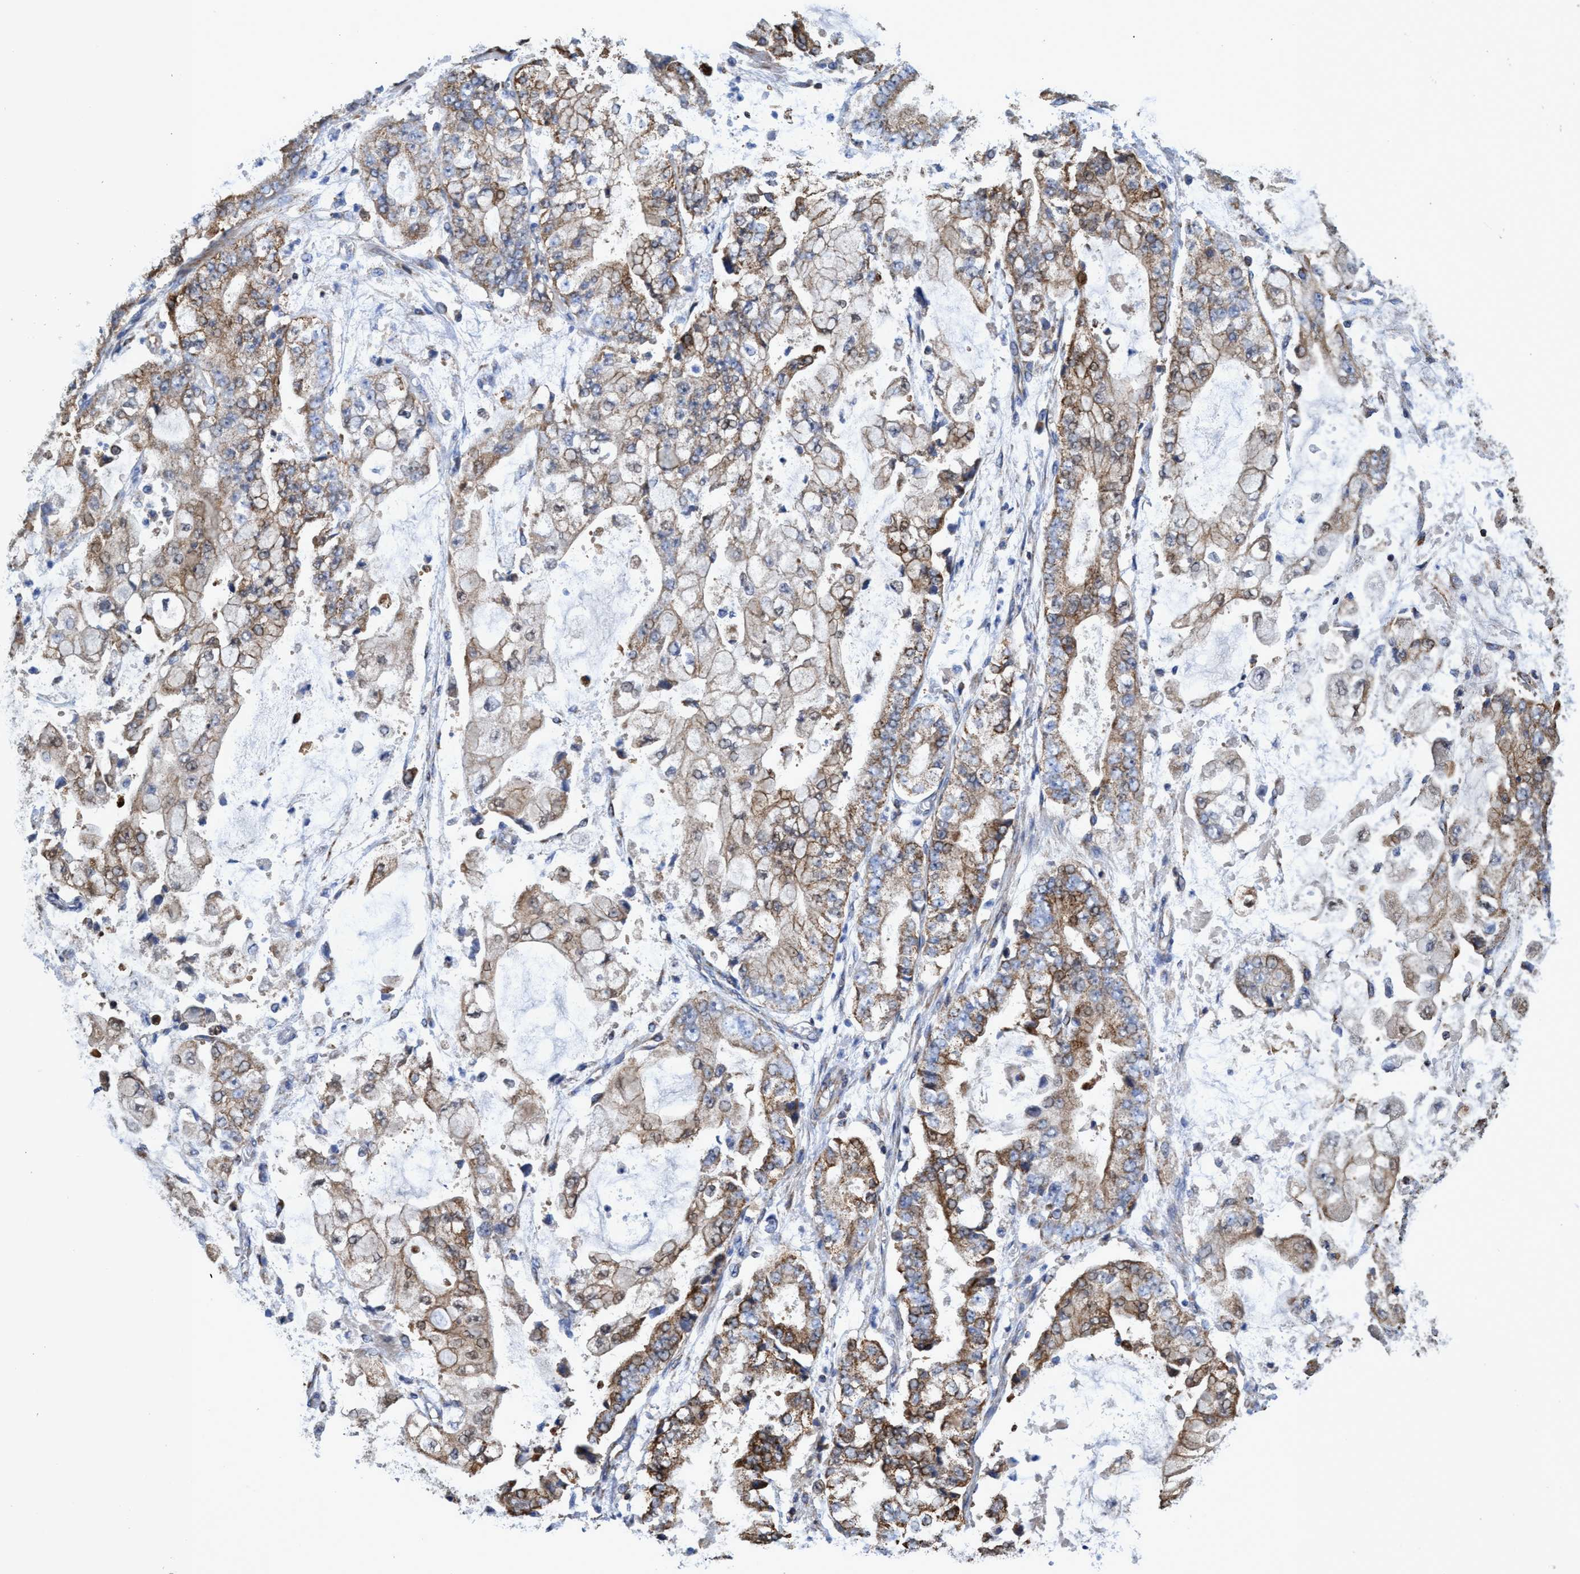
{"staining": {"intensity": "moderate", "quantity": ">75%", "location": "cytoplasmic/membranous"}, "tissue": "stomach cancer", "cell_type": "Tumor cells", "image_type": "cancer", "snomed": [{"axis": "morphology", "description": "Adenocarcinoma, NOS"}, {"axis": "topography", "description": "Stomach"}], "caption": "A high-resolution photomicrograph shows immunohistochemistry staining of adenocarcinoma (stomach), which exhibits moderate cytoplasmic/membranous staining in about >75% of tumor cells.", "gene": "CRYZ", "patient": {"sex": "male", "age": 76}}